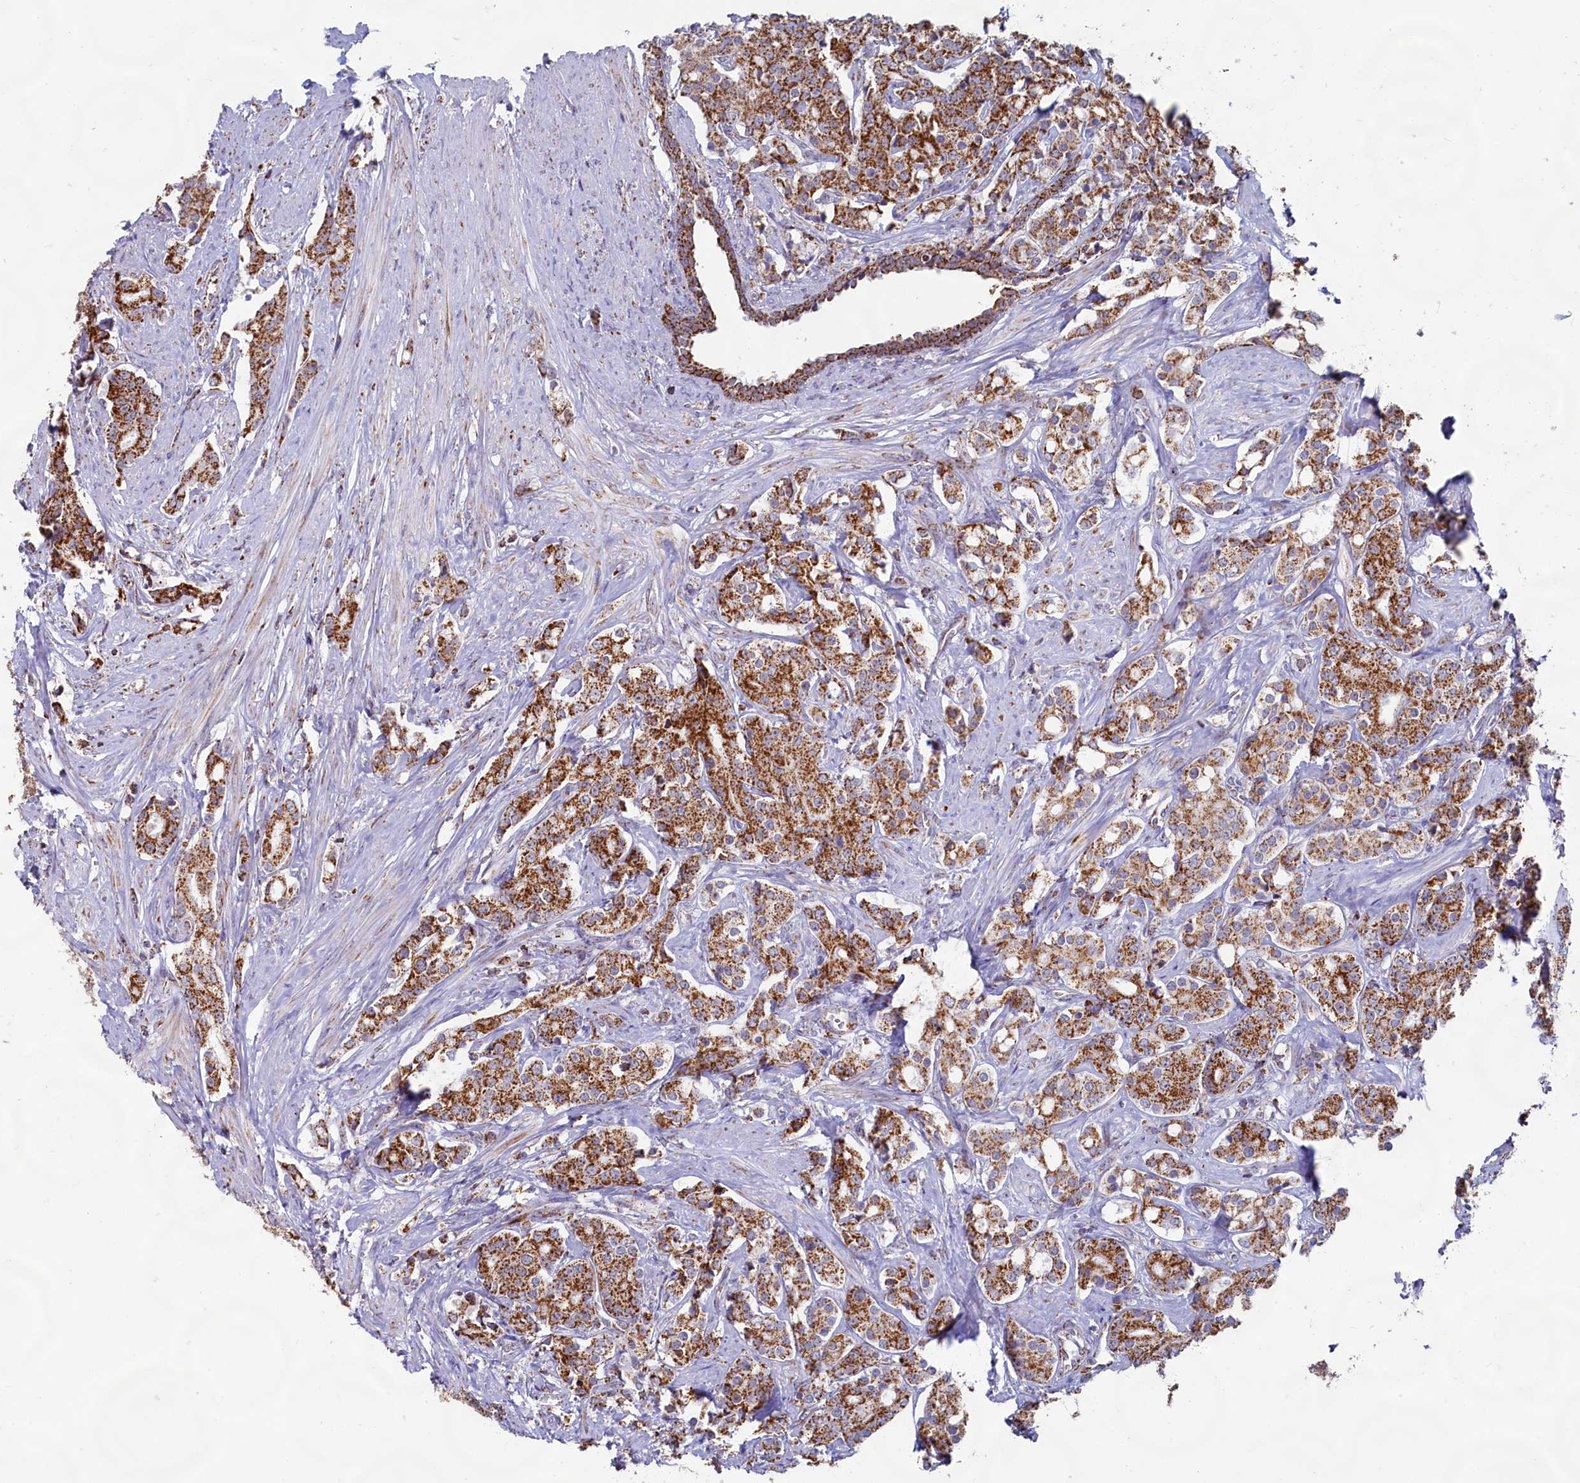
{"staining": {"intensity": "strong", "quantity": ">75%", "location": "cytoplasmic/membranous"}, "tissue": "prostate cancer", "cell_type": "Tumor cells", "image_type": "cancer", "snomed": [{"axis": "morphology", "description": "Adenocarcinoma, High grade"}, {"axis": "topography", "description": "Prostate"}], "caption": "Prostate cancer (high-grade adenocarcinoma) stained with IHC shows strong cytoplasmic/membranous expression in approximately >75% of tumor cells. The staining is performed using DAB (3,3'-diaminobenzidine) brown chromogen to label protein expression. The nuclei are counter-stained blue using hematoxylin.", "gene": "C1D", "patient": {"sex": "male", "age": 62}}